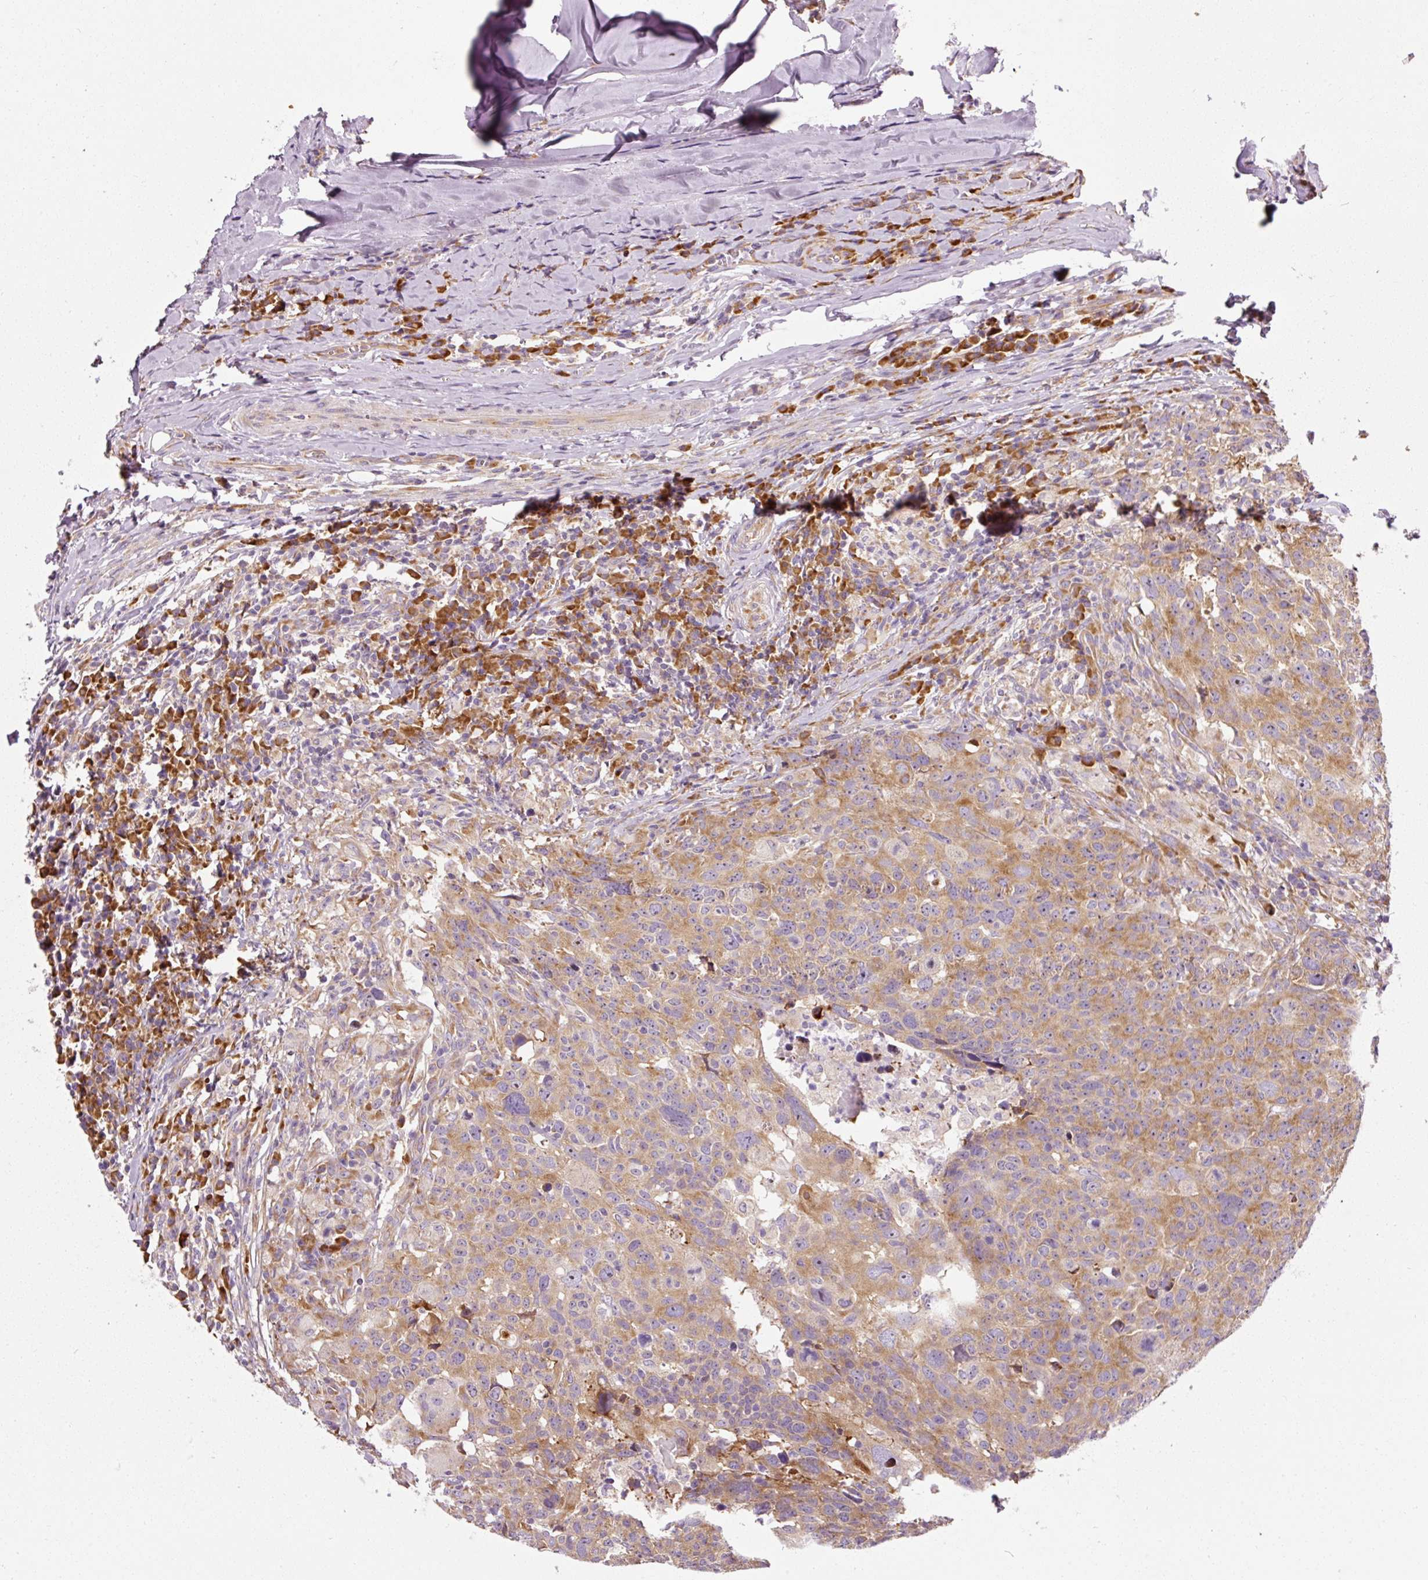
{"staining": {"intensity": "moderate", "quantity": ">75%", "location": "cytoplasmic/membranous"}, "tissue": "head and neck cancer", "cell_type": "Tumor cells", "image_type": "cancer", "snomed": [{"axis": "morphology", "description": "Normal tissue, NOS"}, {"axis": "morphology", "description": "Squamous cell carcinoma, NOS"}, {"axis": "topography", "description": "Skeletal muscle"}, {"axis": "topography", "description": "Vascular tissue"}, {"axis": "topography", "description": "Peripheral nerve tissue"}, {"axis": "topography", "description": "Head-Neck"}], "caption": "Immunohistochemistry (DAB) staining of human squamous cell carcinoma (head and neck) exhibits moderate cytoplasmic/membranous protein positivity in about >75% of tumor cells.", "gene": "RPL10A", "patient": {"sex": "male", "age": 66}}